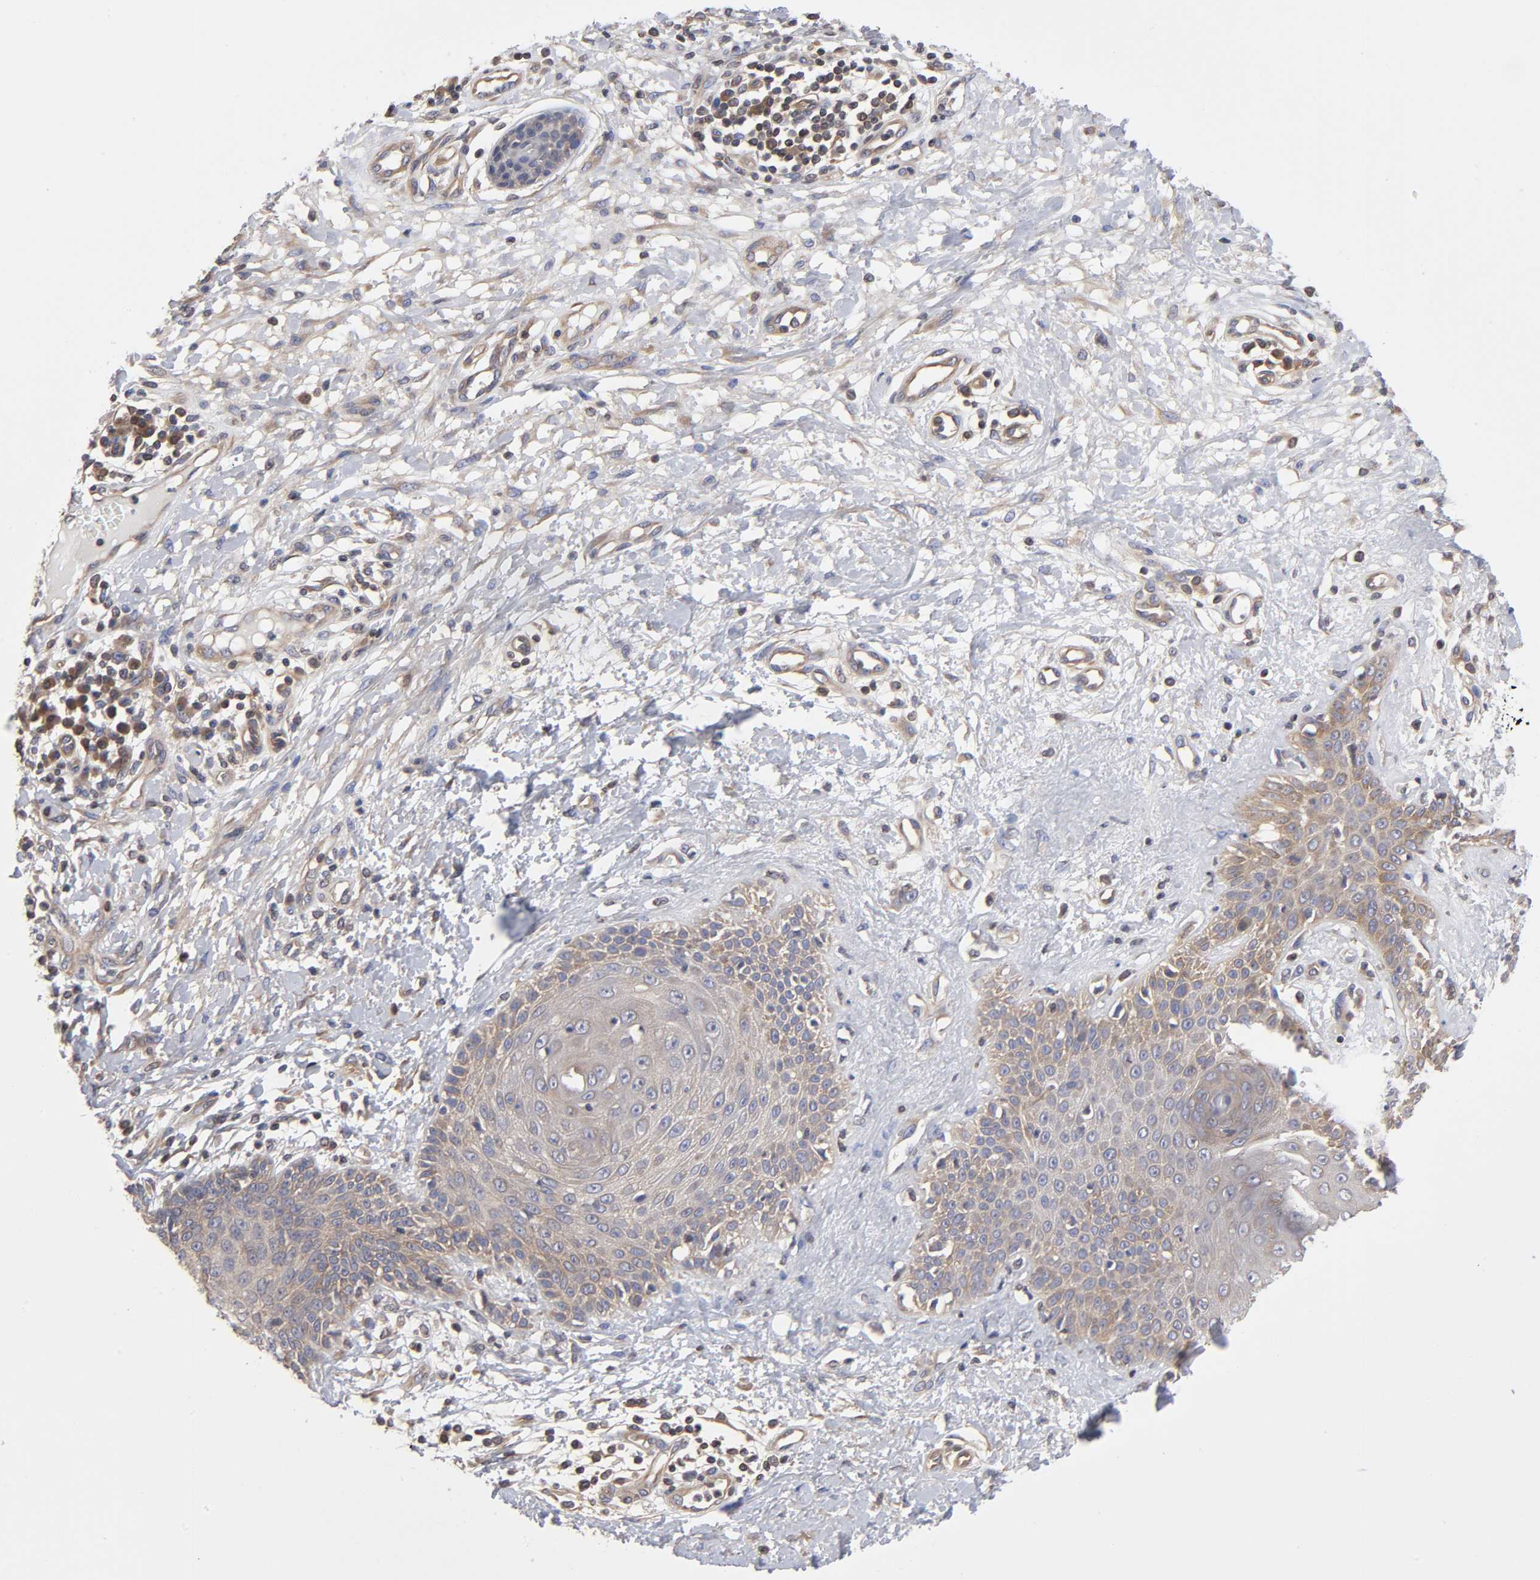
{"staining": {"intensity": "weak", "quantity": ">75%", "location": "cytoplasmic/membranous"}, "tissue": "skin cancer", "cell_type": "Tumor cells", "image_type": "cancer", "snomed": [{"axis": "morphology", "description": "Squamous cell carcinoma, NOS"}, {"axis": "topography", "description": "Skin"}], "caption": "A photomicrograph showing weak cytoplasmic/membranous expression in approximately >75% of tumor cells in squamous cell carcinoma (skin), as visualized by brown immunohistochemical staining.", "gene": "STRN3", "patient": {"sex": "female", "age": 78}}